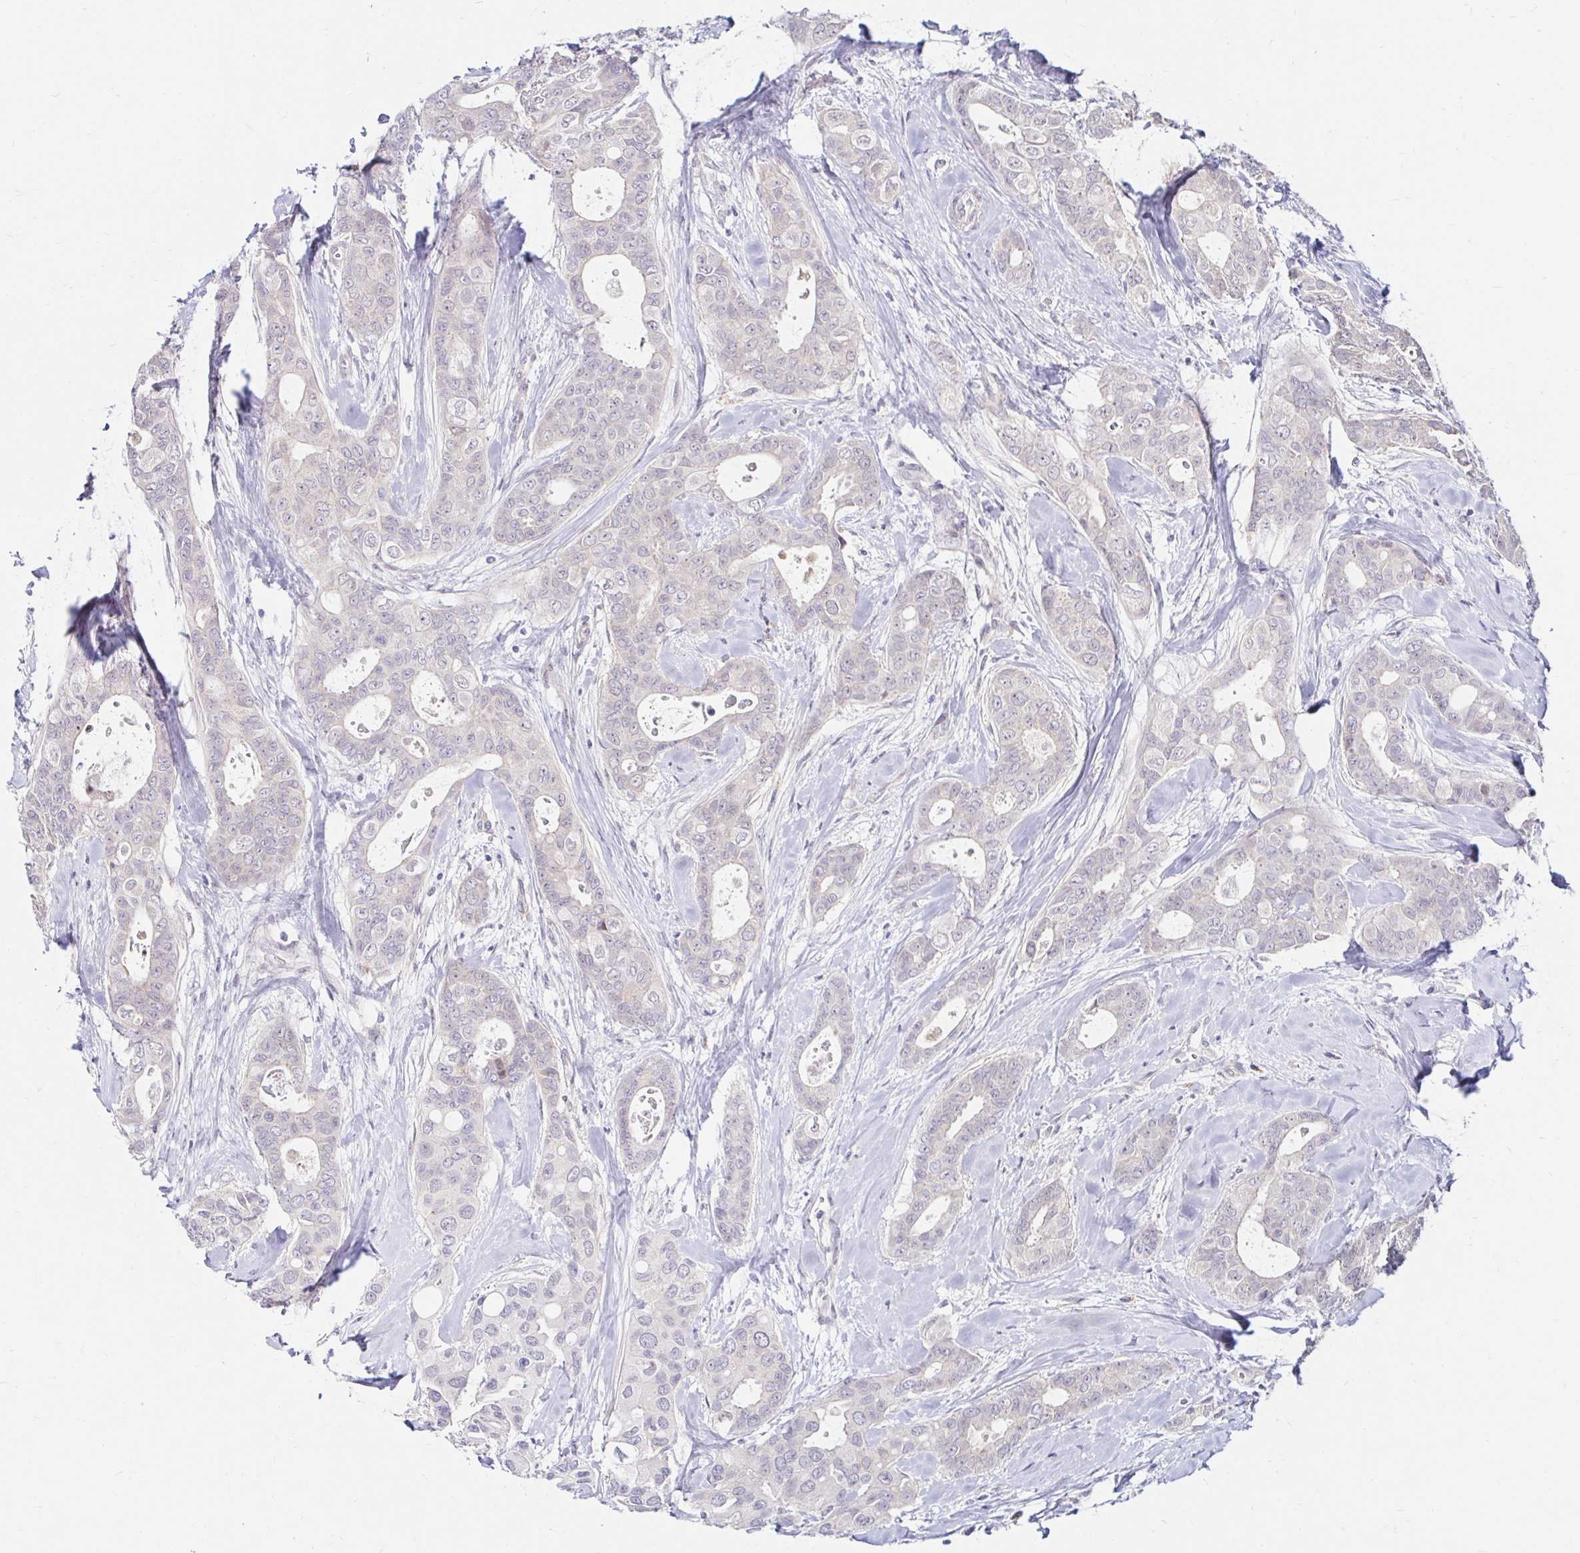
{"staining": {"intensity": "negative", "quantity": "none", "location": "none"}, "tissue": "breast cancer", "cell_type": "Tumor cells", "image_type": "cancer", "snomed": [{"axis": "morphology", "description": "Duct carcinoma"}, {"axis": "topography", "description": "Breast"}], "caption": "Tumor cells are negative for protein expression in human infiltrating ductal carcinoma (breast).", "gene": "GUCY1A1", "patient": {"sex": "female", "age": 45}}